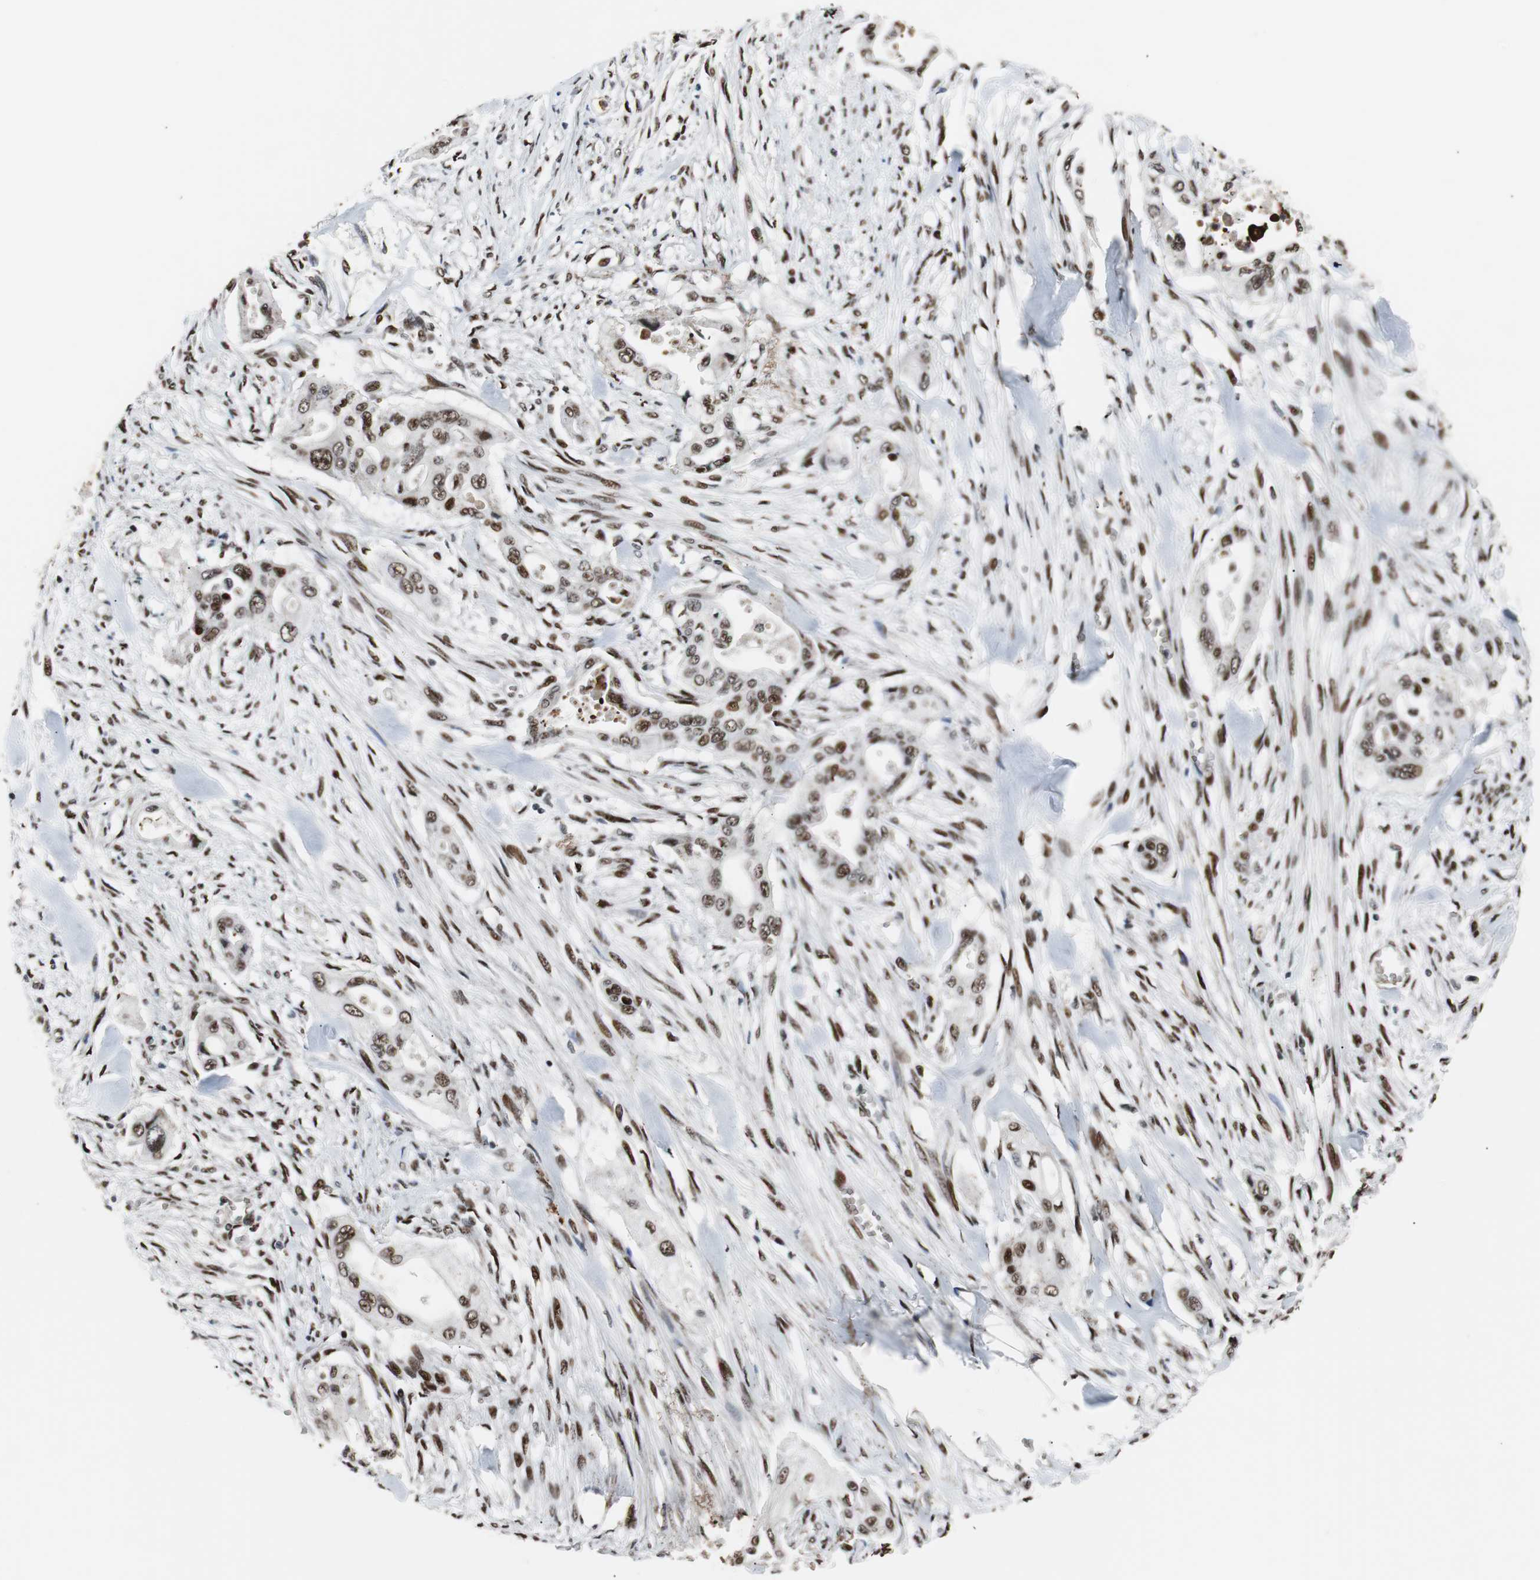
{"staining": {"intensity": "moderate", "quantity": ">75%", "location": "nuclear"}, "tissue": "pancreatic cancer", "cell_type": "Tumor cells", "image_type": "cancer", "snomed": [{"axis": "morphology", "description": "Adenocarcinoma, NOS"}, {"axis": "topography", "description": "Pancreas"}], "caption": "The photomicrograph displays immunohistochemical staining of pancreatic cancer. There is moderate nuclear positivity is identified in about >75% of tumor cells.", "gene": "NBL1", "patient": {"sex": "male", "age": 77}}